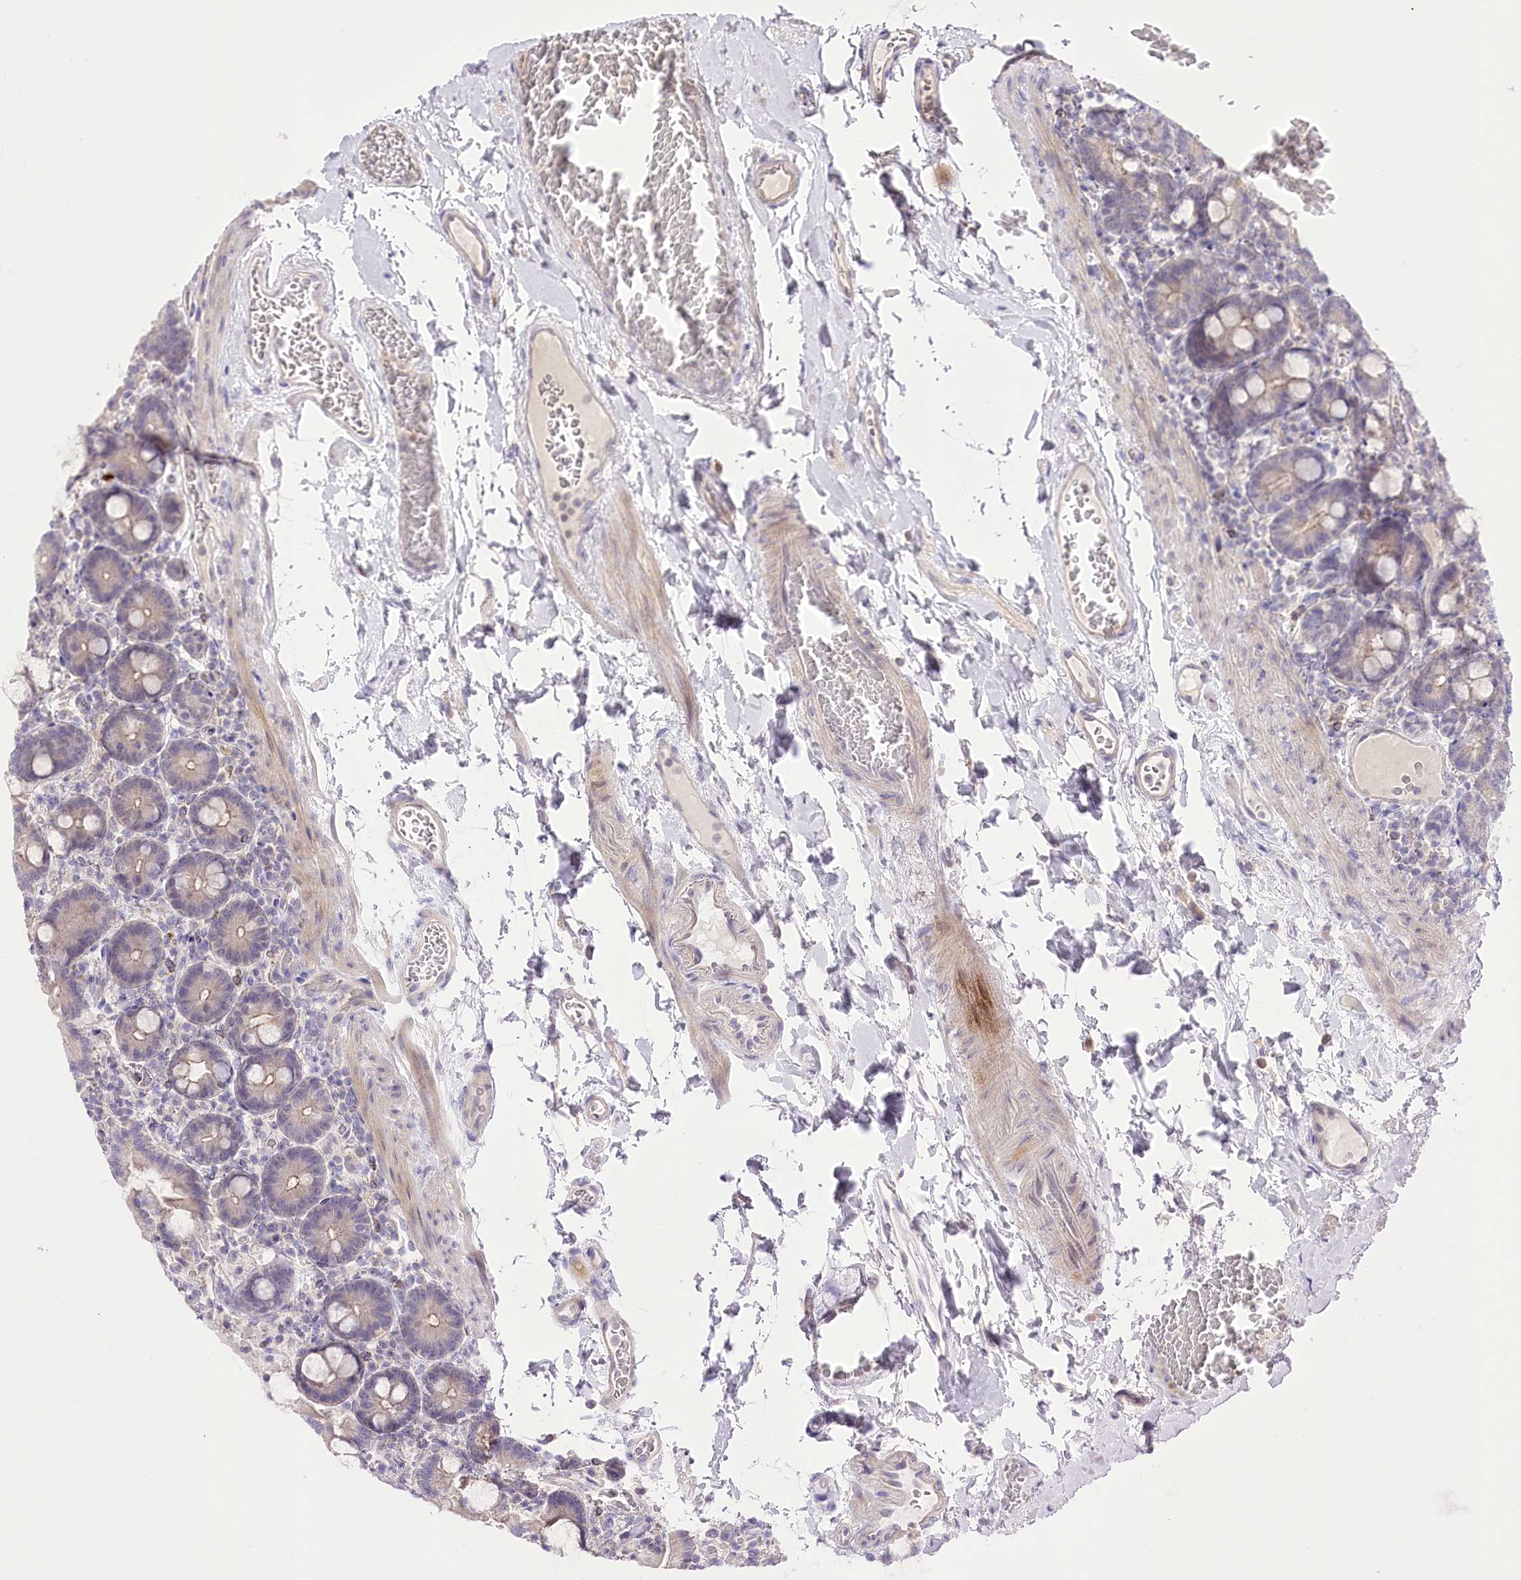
{"staining": {"intensity": "negative", "quantity": "none", "location": "none"}, "tissue": "duodenum", "cell_type": "Glandular cells", "image_type": "normal", "snomed": [{"axis": "morphology", "description": "Normal tissue, NOS"}, {"axis": "topography", "description": "Duodenum"}], "caption": "This image is of unremarkable duodenum stained with immunohistochemistry (IHC) to label a protein in brown with the nuclei are counter-stained blue. There is no staining in glandular cells.", "gene": "HELT", "patient": {"sex": "male", "age": 55}}